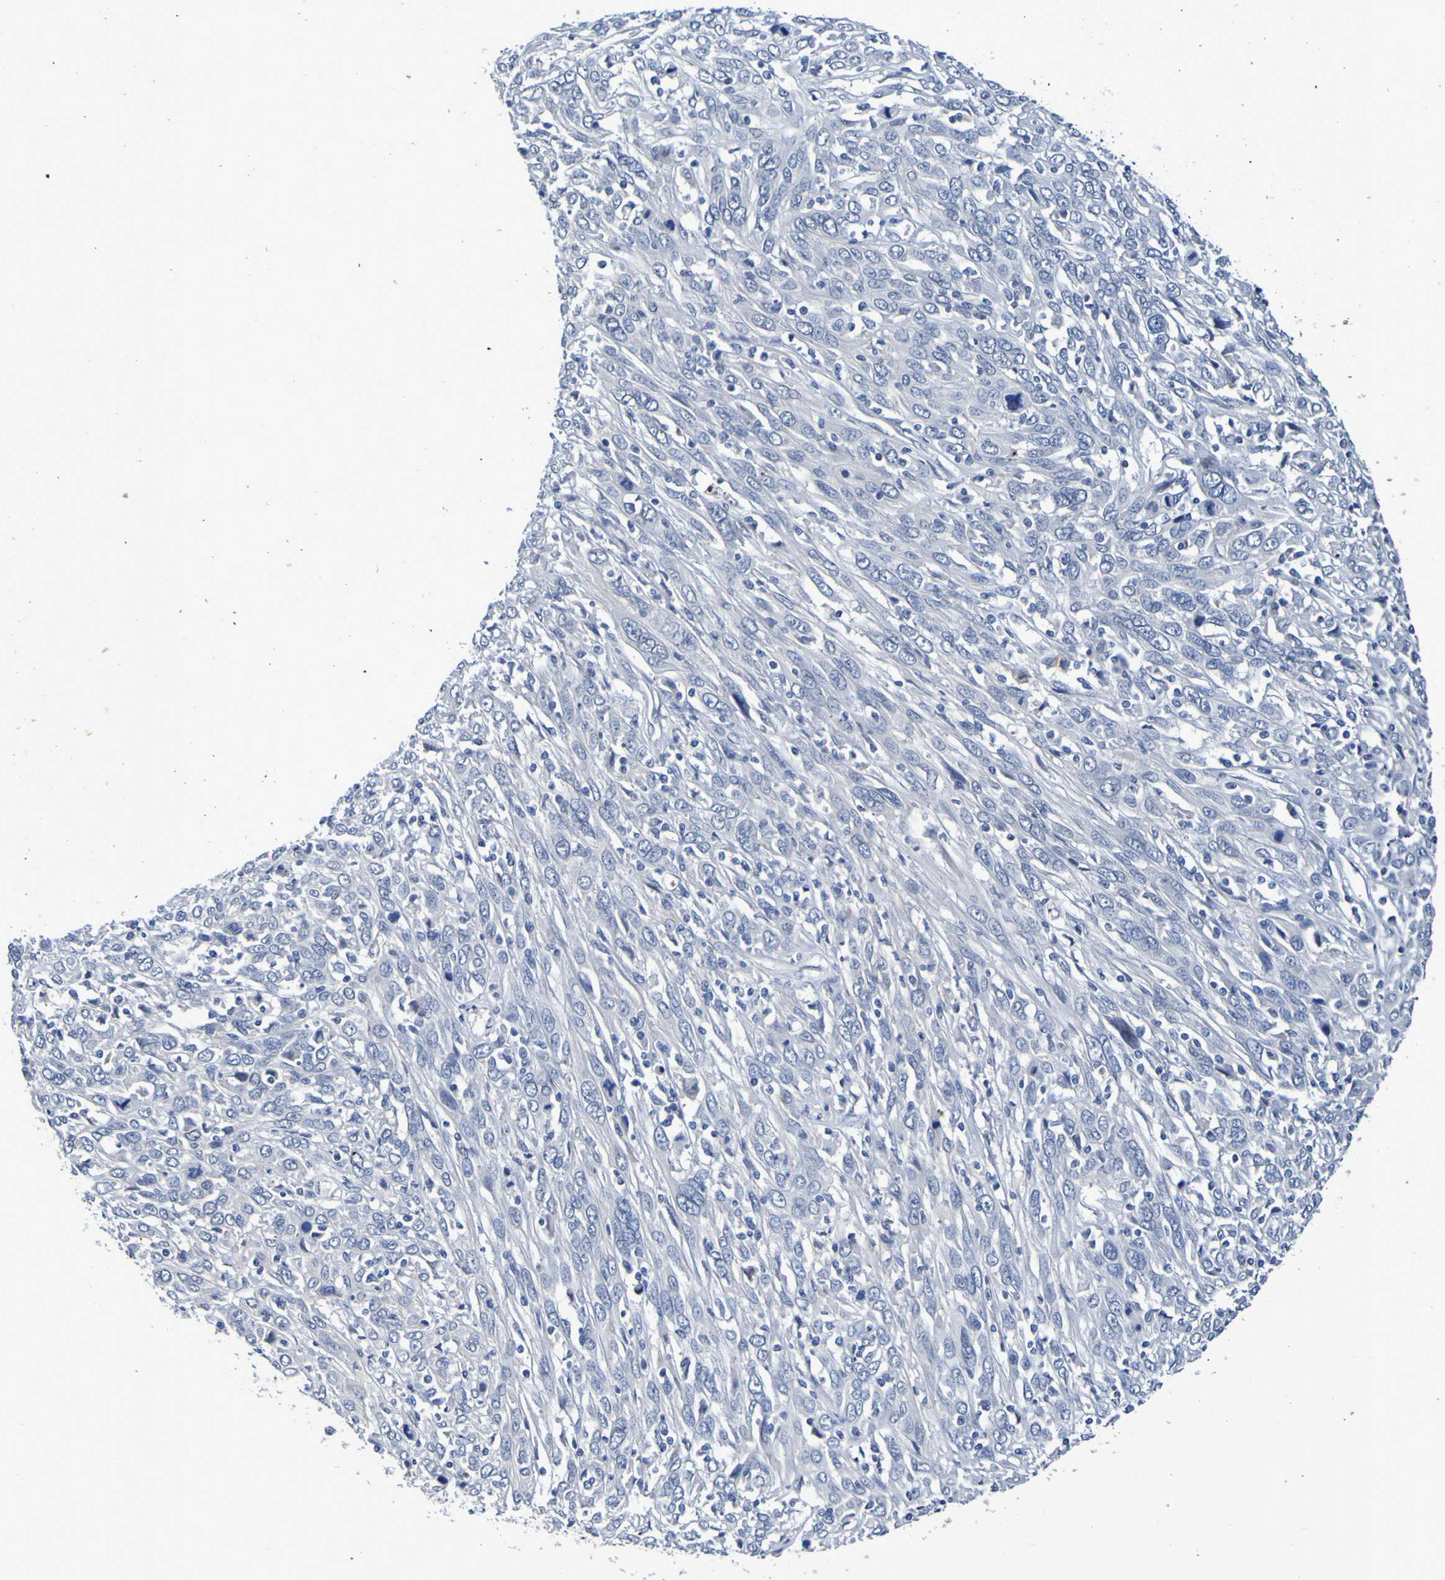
{"staining": {"intensity": "negative", "quantity": "none", "location": "none"}, "tissue": "cervical cancer", "cell_type": "Tumor cells", "image_type": "cancer", "snomed": [{"axis": "morphology", "description": "Squamous cell carcinoma, NOS"}, {"axis": "topography", "description": "Cervix"}], "caption": "Cervical squamous cell carcinoma was stained to show a protein in brown. There is no significant positivity in tumor cells.", "gene": "VMA21", "patient": {"sex": "female", "age": 46}}